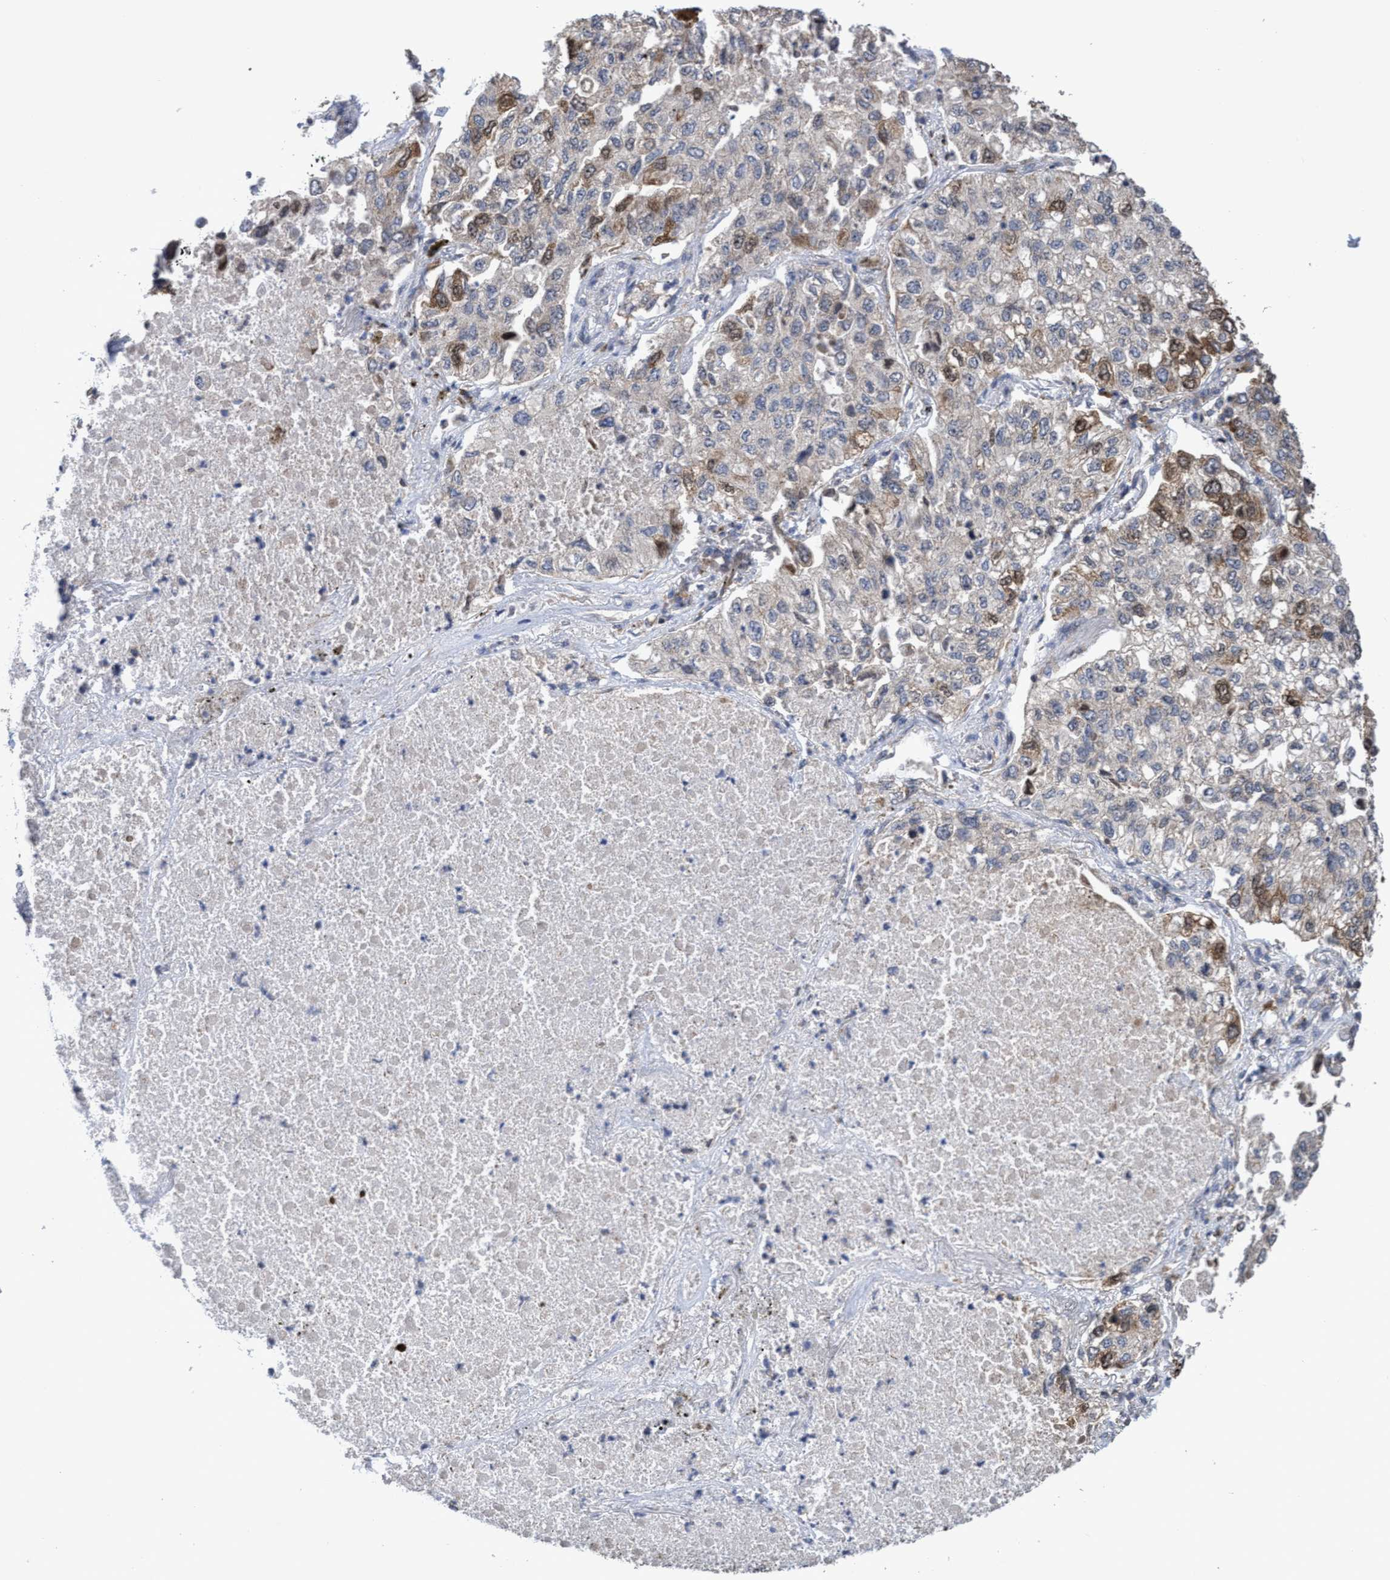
{"staining": {"intensity": "moderate", "quantity": "25%-75%", "location": "cytoplasmic/membranous,nuclear"}, "tissue": "lung cancer", "cell_type": "Tumor cells", "image_type": "cancer", "snomed": [{"axis": "morphology", "description": "Inflammation, NOS"}, {"axis": "morphology", "description": "Adenocarcinoma, NOS"}, {"axis": "topography", "description": "Lung"}], "caption": "High-magnification brightfield microscopy of lung adenocarcinoma stained with DAB (3,3'-diaminobenzidine) (brown) and counterstained with hematoxylin (blue). tumor cells exhibit moderate cytoplasmic/membranous and nuclear expression is identified in approximately25%-75% of cells.", "gene": "SLBP", "patient": {"sex": "male", "age": 63}}